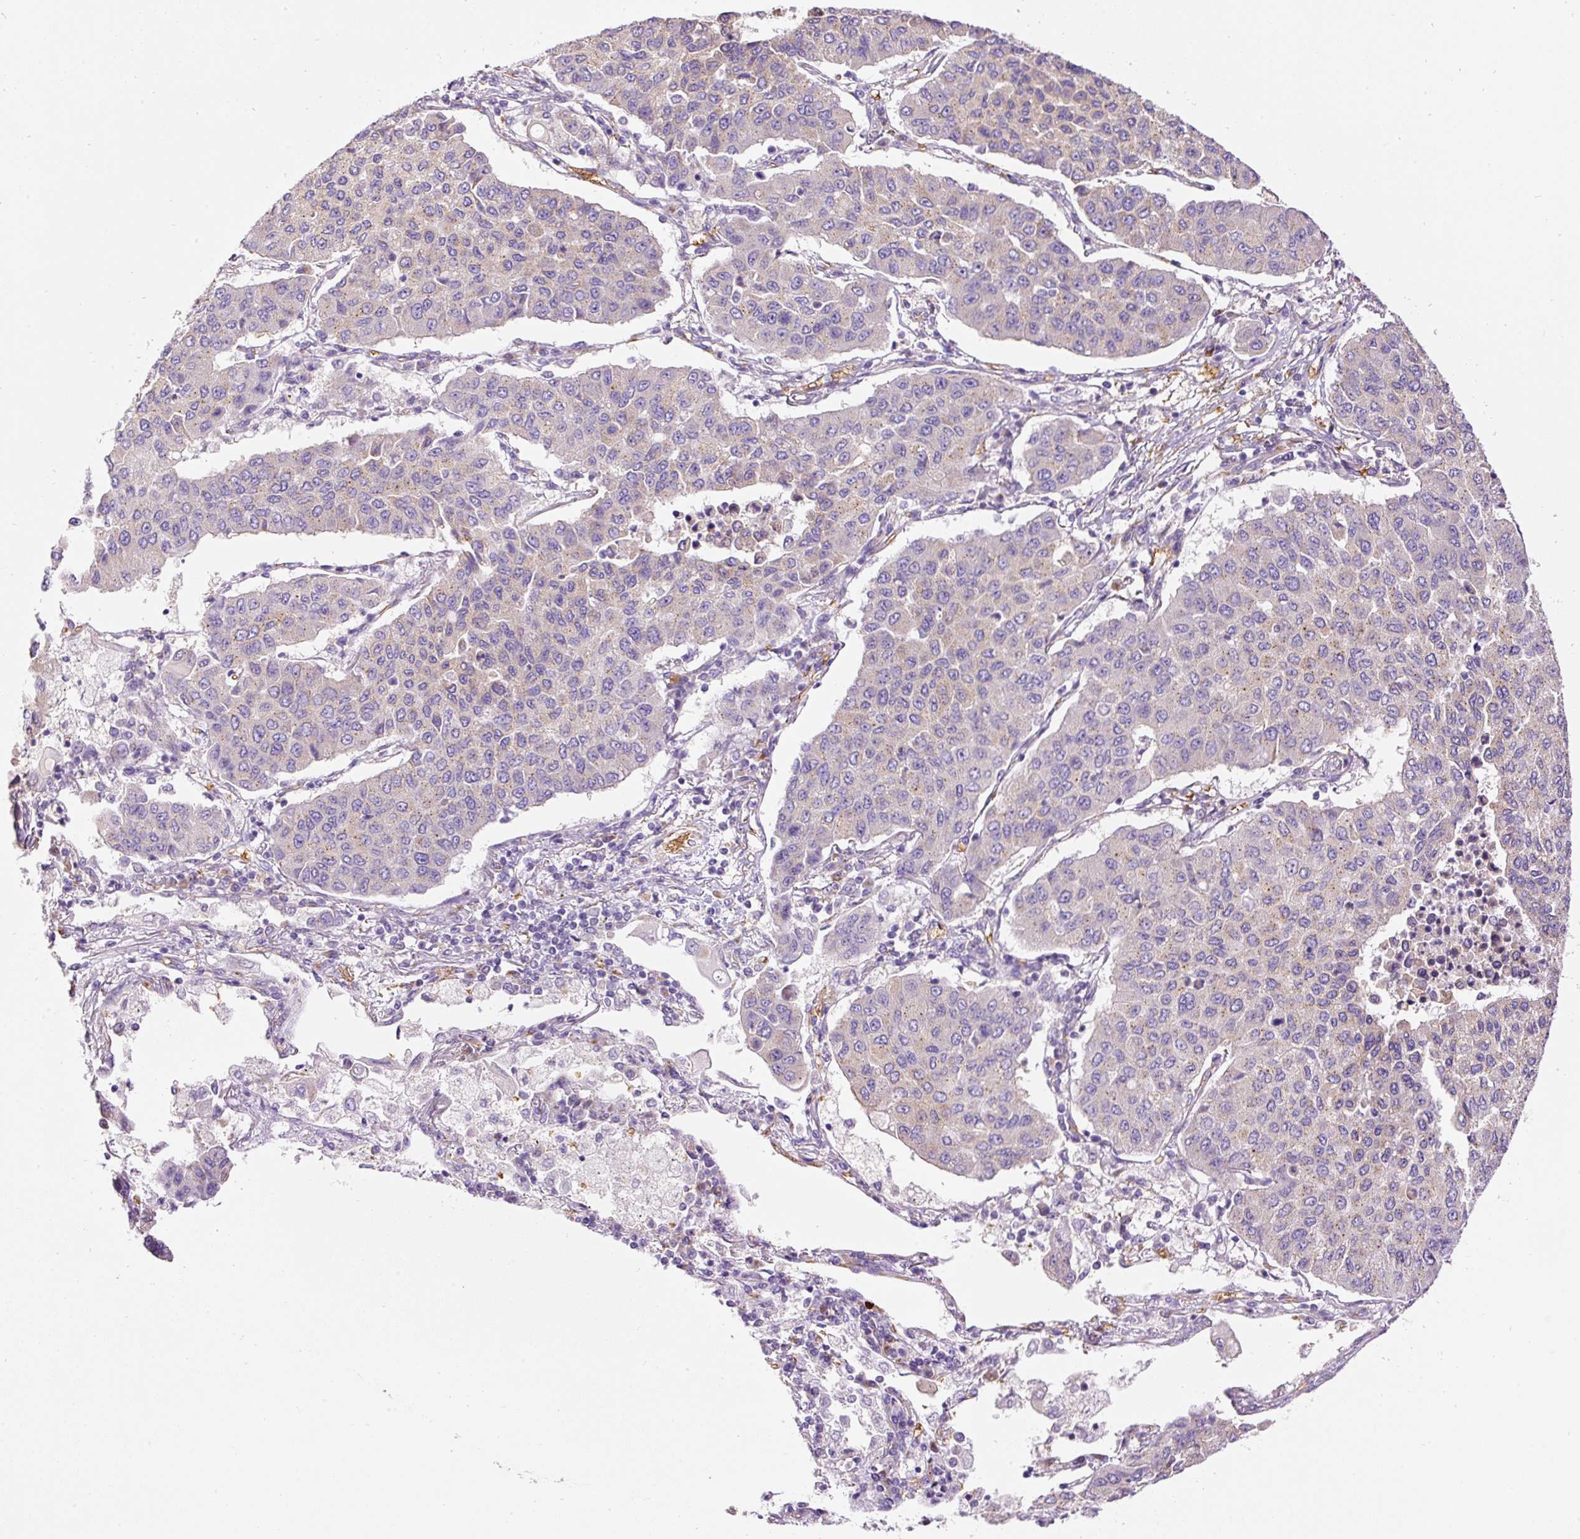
{"staining": {"intensity": "moderate", "quantity": "<25%", "location": "cytoplasmic/membranous"}, "tissue": "lung cancer", "cell_type": "Tumor cells", "image_type": "cancer", "snomed": [{"axis": "morphology", "description": "Squamous cell carcinoma, NOS"}, {"axis": "topography", "description": "Lung"}], "caption": "Tumor cells show low levels of moderate cytoplasmic/membranous staining in approximately <25% of cells in human lung cancer. (Stains: DAB (3,3'-diaminobenzidine) in brown, nuclei in blue, Microscopy: brightfield microscopy at high magnification).", "gene": "PRRC2A", "patient": {"sex": "male", "age": 74}}